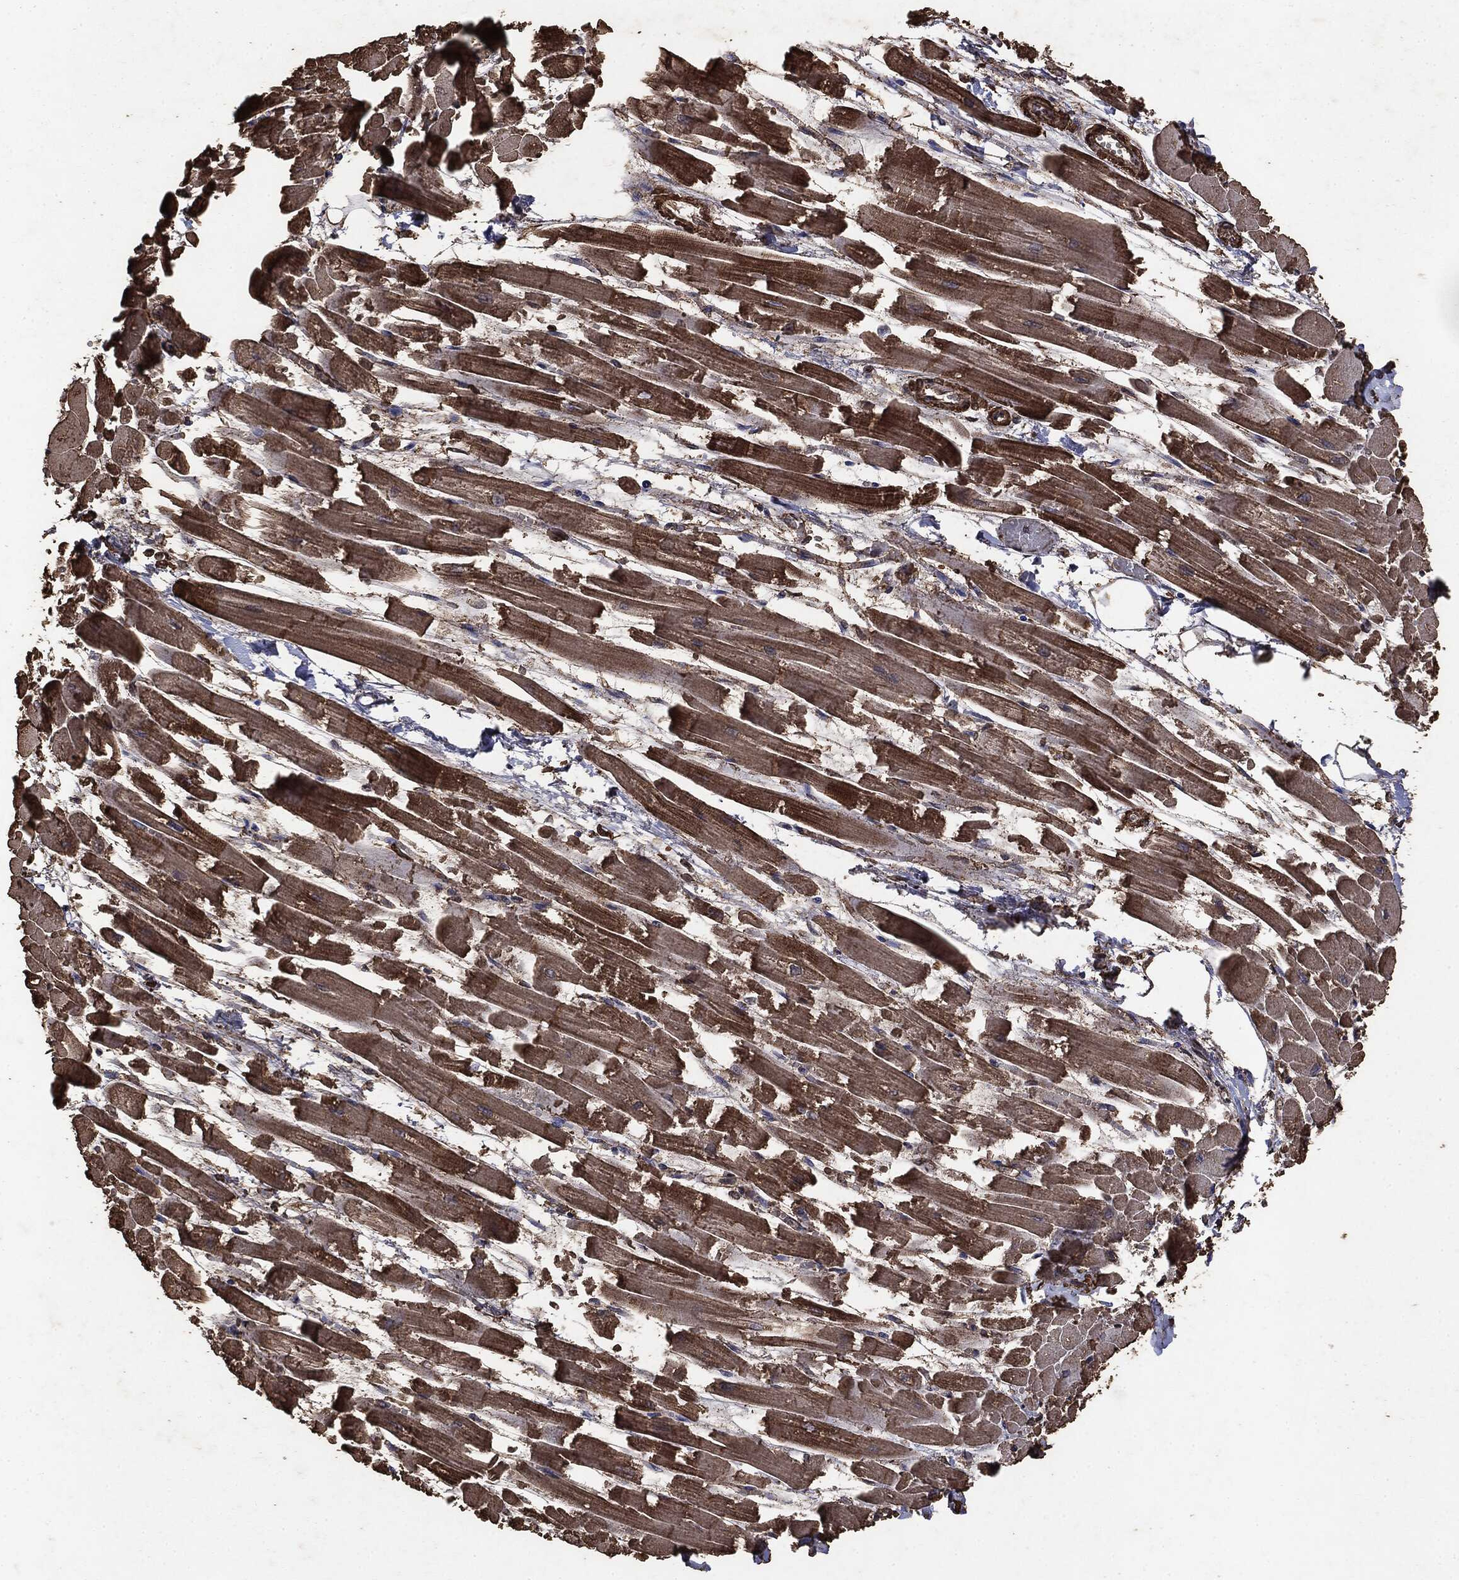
{"staining": {"intensity": "strong", "quantity": "25%-75%", "location": "cytoplasmic/membranous"}, "tissue": "heart muscle", "cell_type": "Cardiomyocytes", "image_type": "normal", "snomed": [{"axis": "morphology", "description": "Normal tissue, NOS"}, {"axis": "topography", "description": "Heart"}], "caption": "Benign heart muscle exhibits strong cytoplasmic/membranous positivity in about 25%-75% of cardiomyocytes.", "gene": "MTOR", "patient": {"sex": "female", "age": 52}}